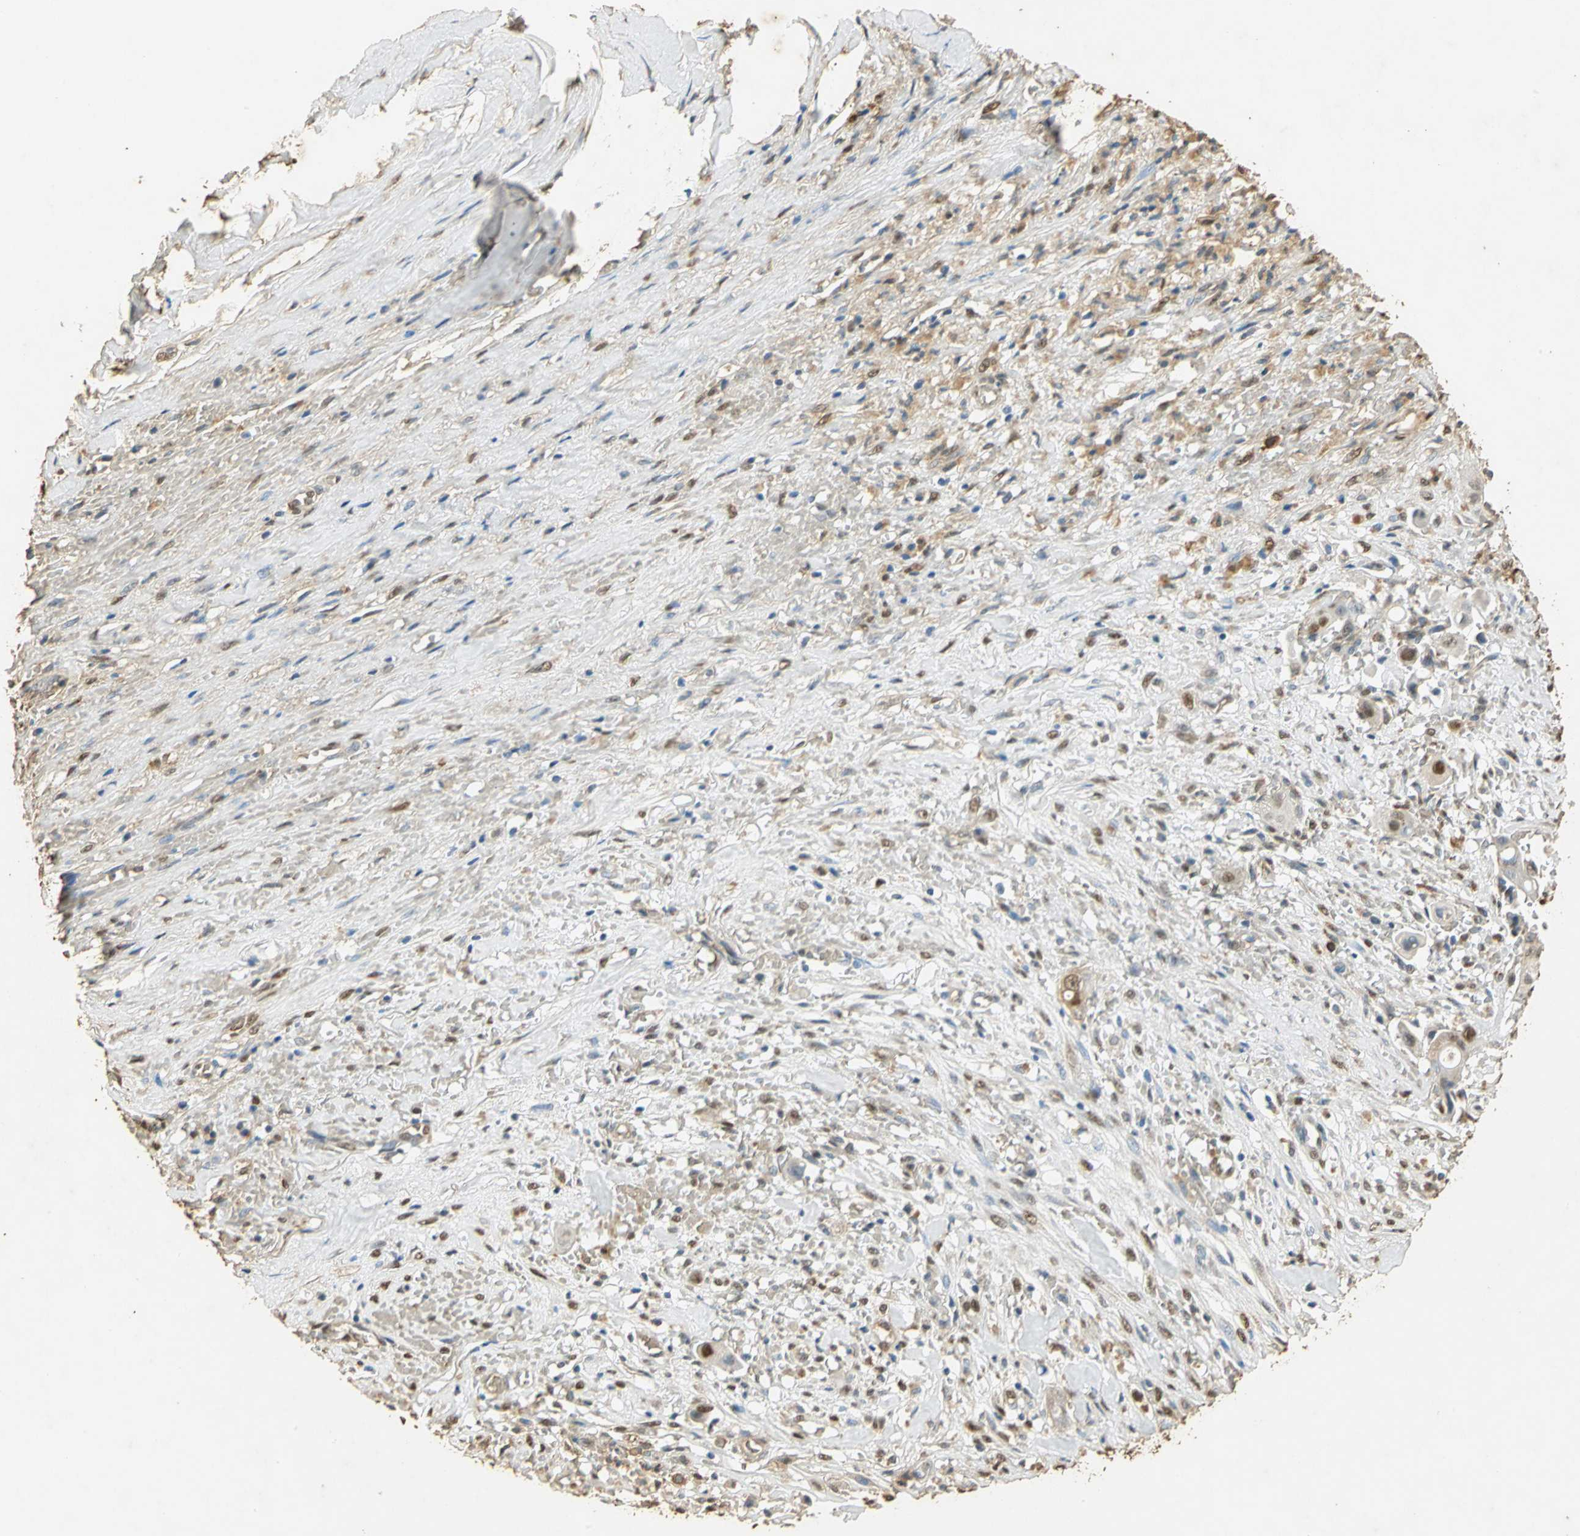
{"staining": {"intensity": "weak", "quantity": ">75%", "location": "cytoplasmic/membranous"}, "tissue": "liver cancer", "cell_type": "Tumor cells", "image_type": "cancer", "snomed": [{"axis": "morphology", "description": "Cholangiocarcinoma"}, {"axis": "topography", "description": "Liver"}], "caption": "Liver cancer was stained to show a protein in brown. There is low levels of weak cytoplasmic/membranous staining in about >75% of tumor cells.", "gene": "GAPDH", "patient": {"sex": "female", "age": 70}}